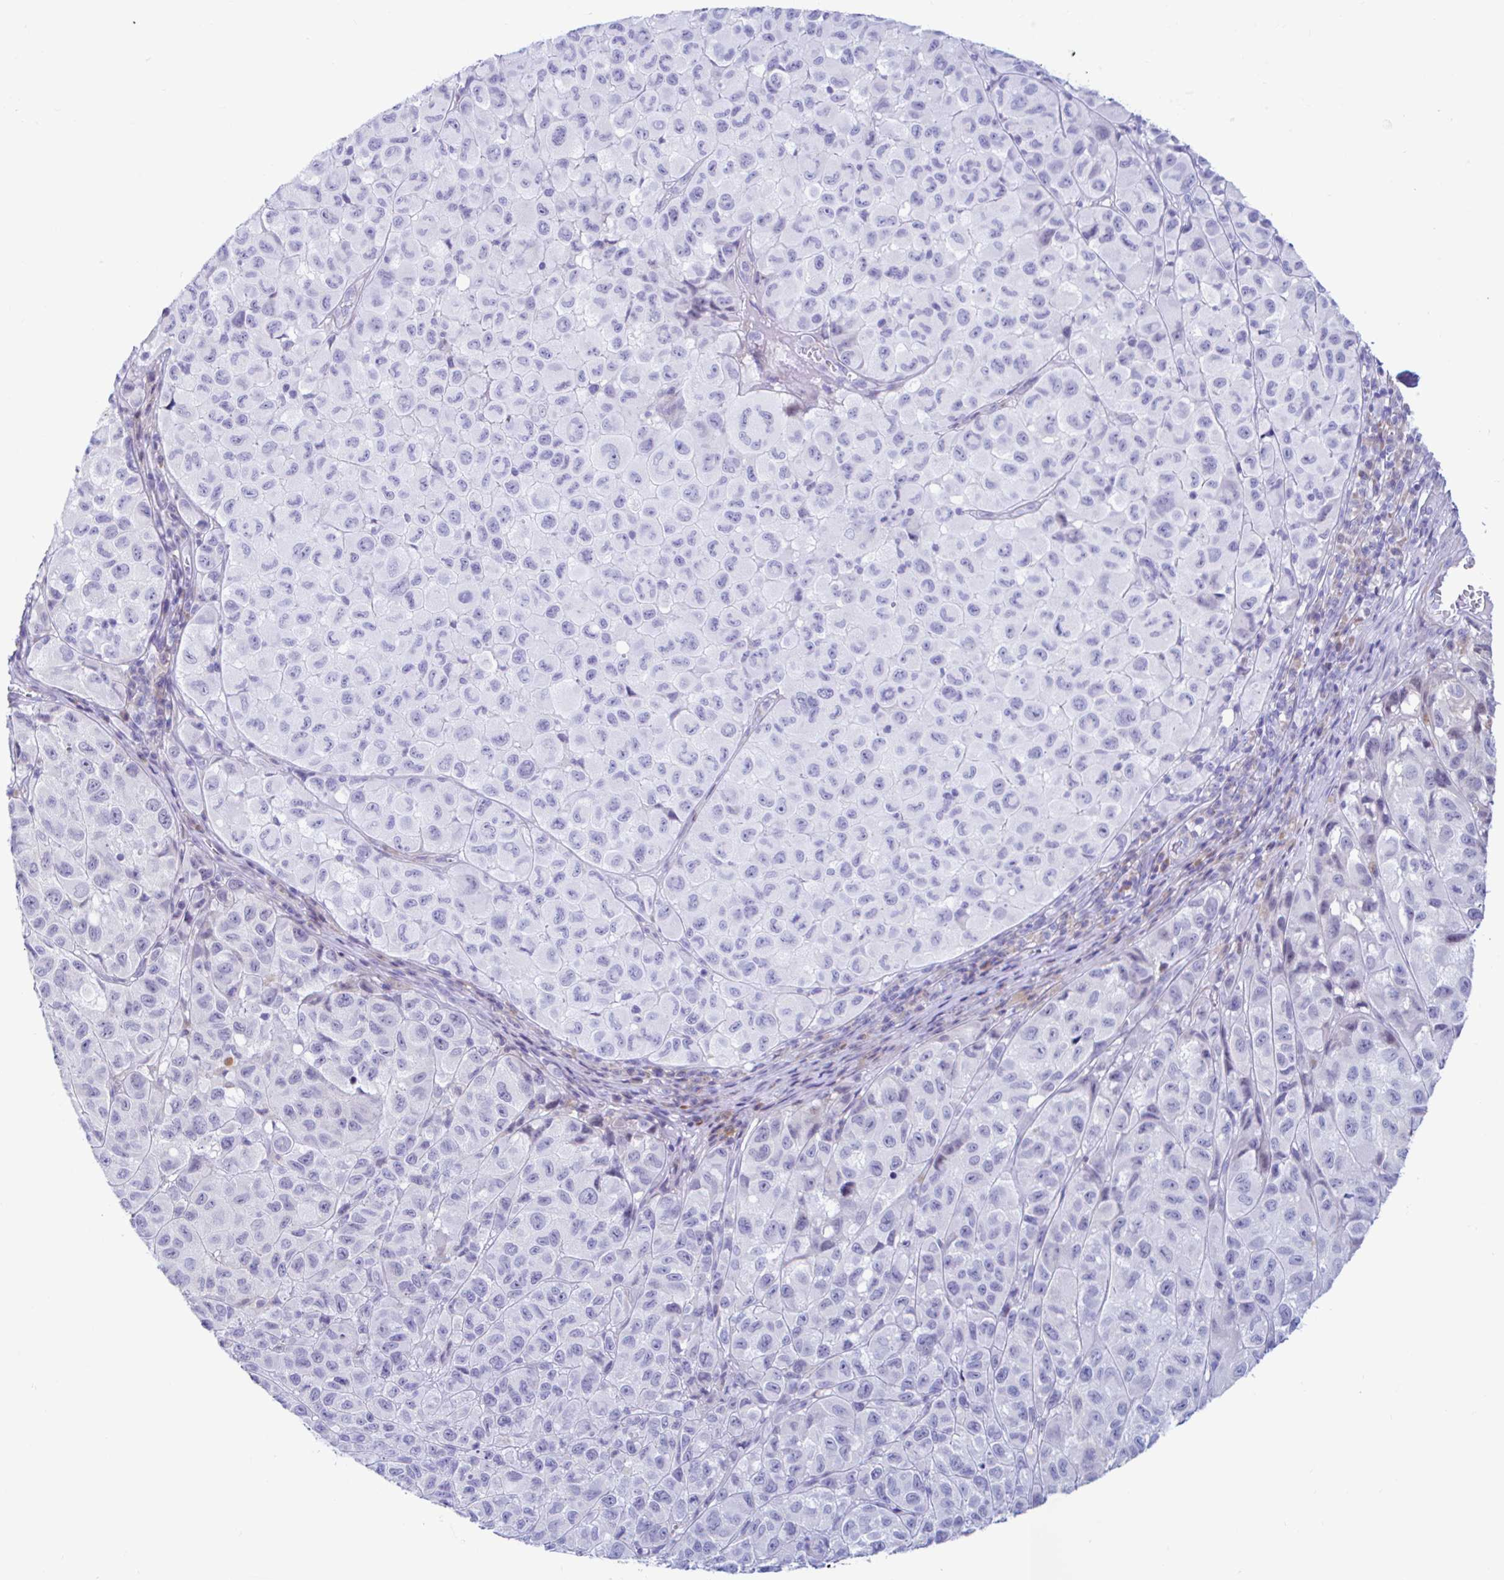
{"staining": {"intensity": "weak", "quantity": "<25%", "location": "cytoplasmic/membranous"}, "tissue": "melanoma", "cell_type": "Tumor cells", "image_type": "cancer", "snomed": [{"axis": "morphology", "description": "Malignant melanoma, NOS"}, {"axis": "topography", "description": "Skin"}], "caption": "A high-resolution image shows immunohistochemistry (IHC) staining of melanoma, which reveals no significant positivity in tumor cells.", "gene": "NBPF3", "patient": {"sex": "male", "age": 93}}